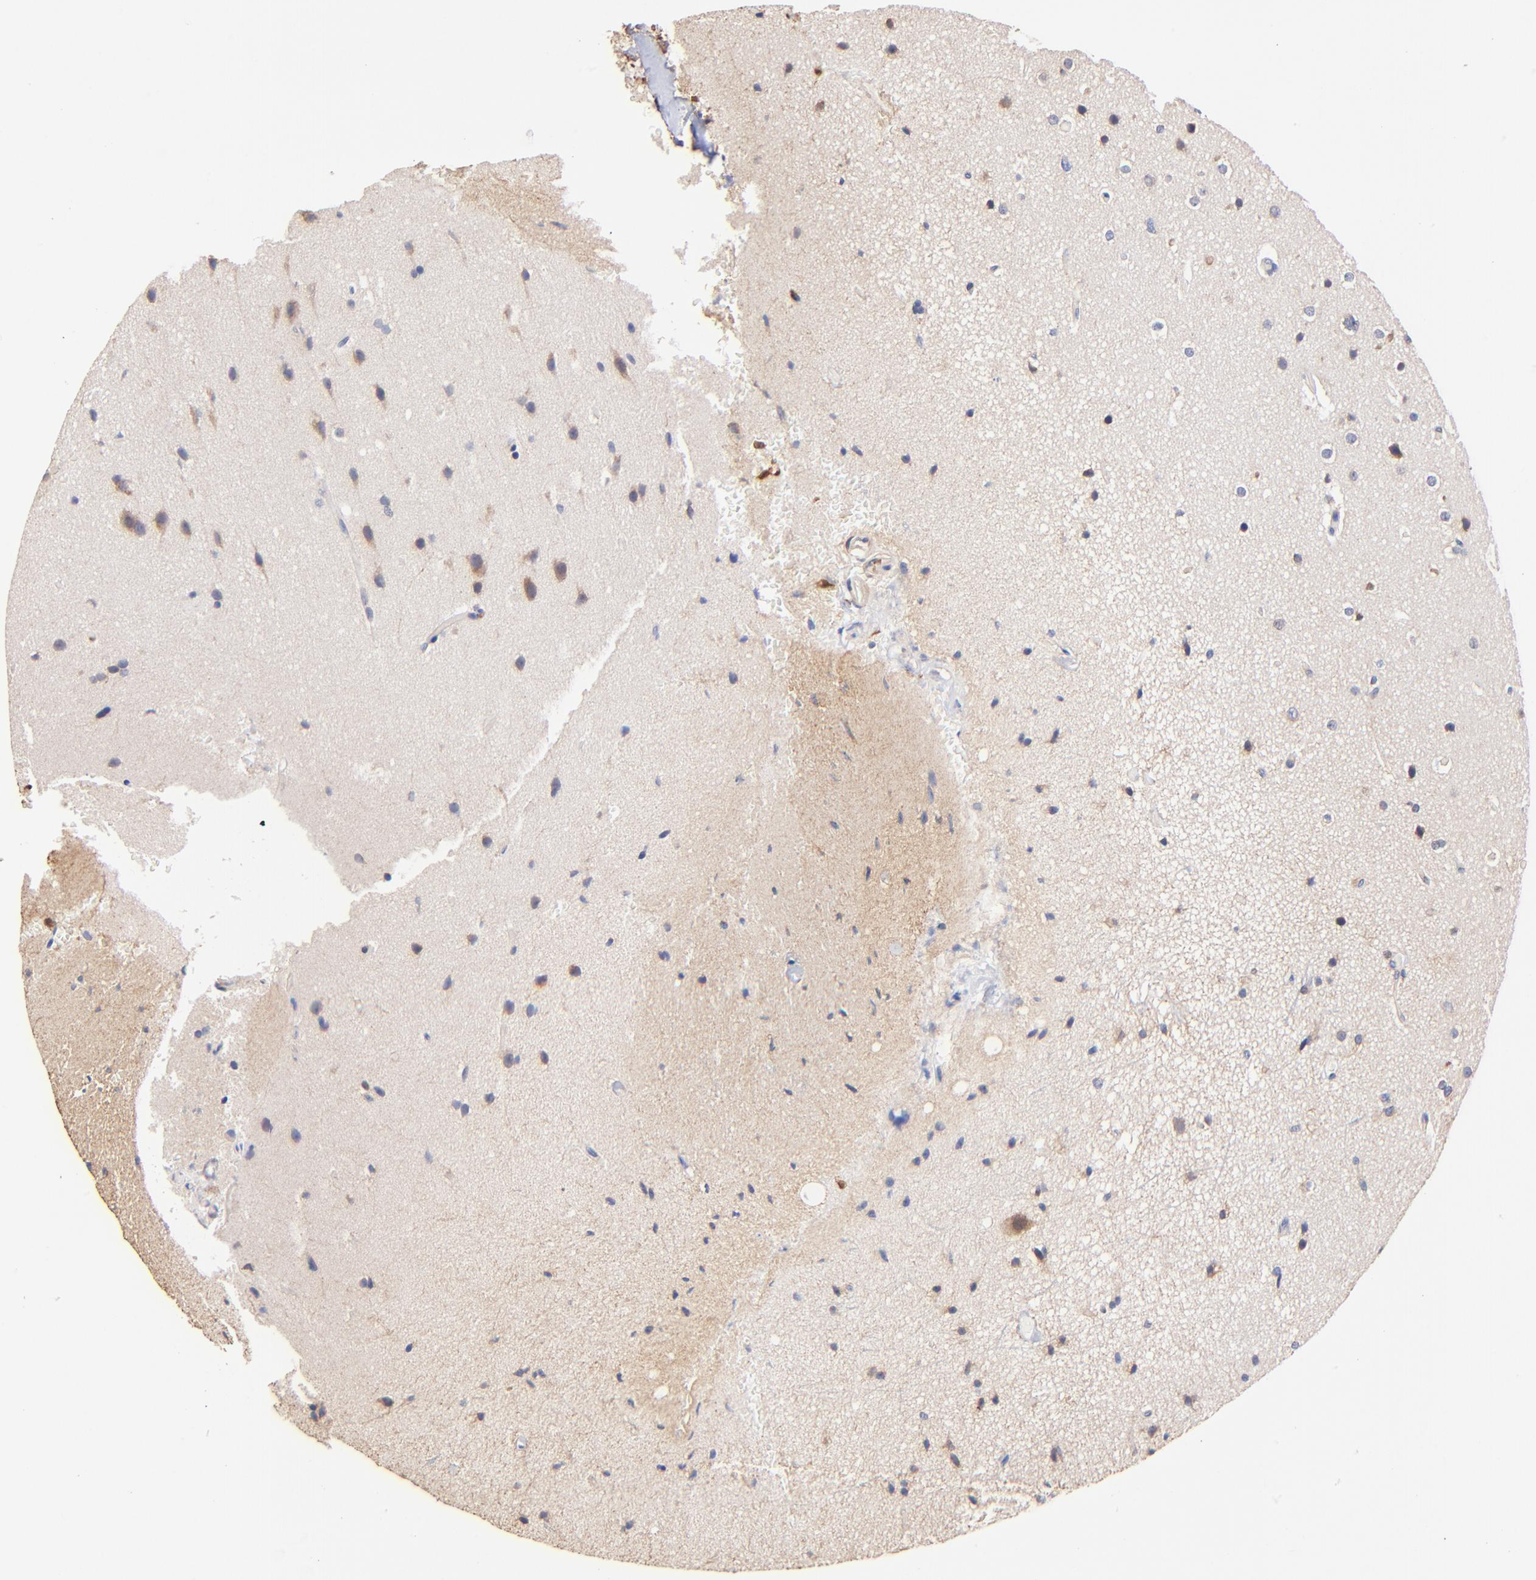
{"staining": {"intensity": "moderate", "quantity": "25%-75%", "location": "cytoplasmic/membranous"}, "tissue": "glioma", "cell_type": "Tumor cells", "image_type": "cancer", "snomed": [{"axis": "morphology", "description": "Glioma, malignant, Low grade"}, {"axis": "topography", "description": "Cerebral cortex"}], "caption": "Low-grade glioma (malignant) stained with DAB (3,3'-diaminobenzidine) immunohistochemistry (IHC) shows medium levels of moderate cytoplasmic/membranous positivity in about 25%-75% of tumor cells. Immunohistochemistry (ihc) stains the protein in brown and the nuclei are stained blue.", "gene": "BBOF1", "patient": {"sex": "female", "age": 47}}